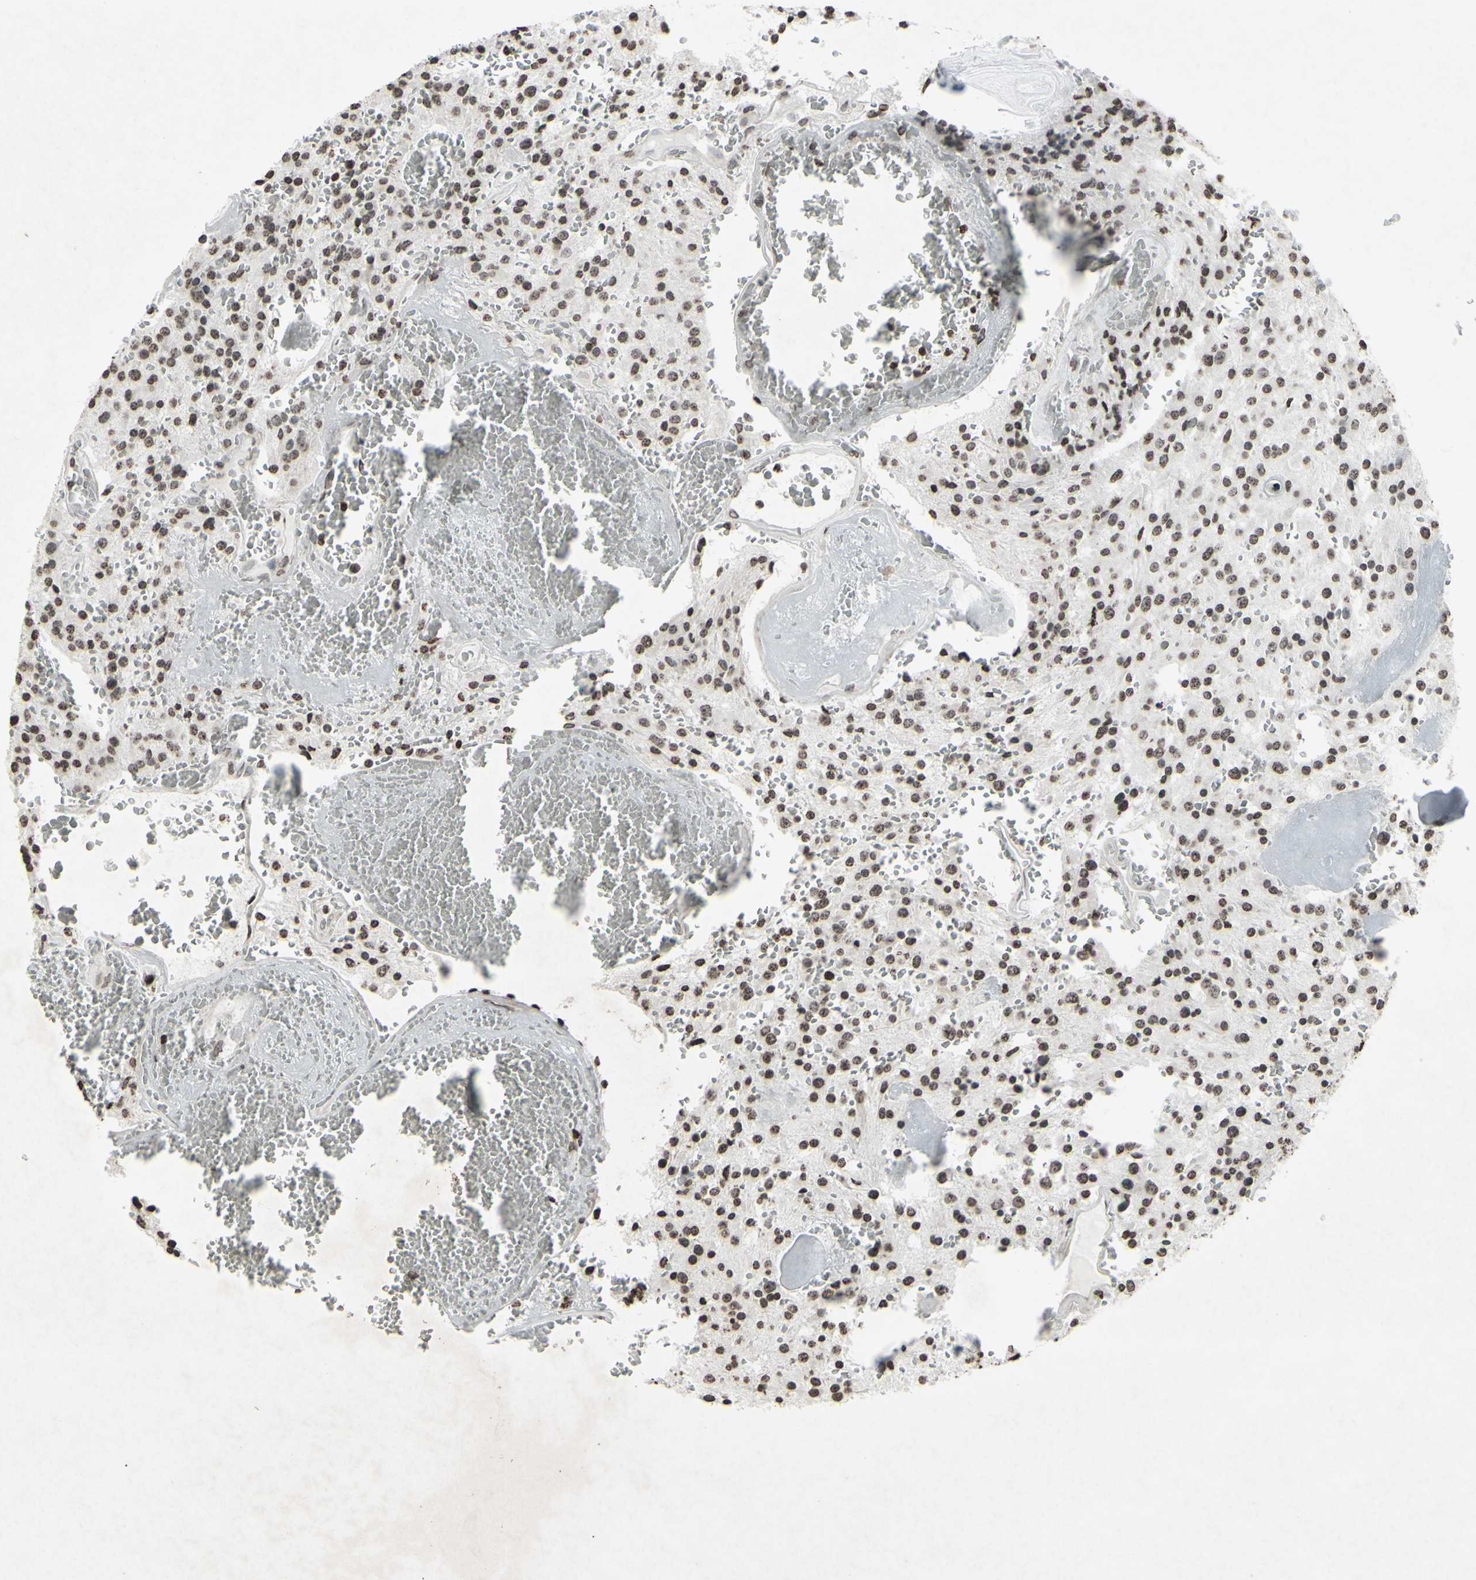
{"staining": {"intensity": "weak", "quantity": "25%-75%", "location": "nuclear"}, "tissue": "glioma", "cell_type": "Tumor cells", "image_type": "cancer", "snomed": [{"axis": "morphology", "description": "Glioma, malignant, Low grade"}, {"axis": "topography", "description": "Brain"}], "caption": "Immunohistochemical staining of human malignant low-grade glioma exhibits weak nuclear protein expression in about 25%-75% of tumor cells.", "gene": "CD79B", "patient": {"sex": "male", "age": 58}}